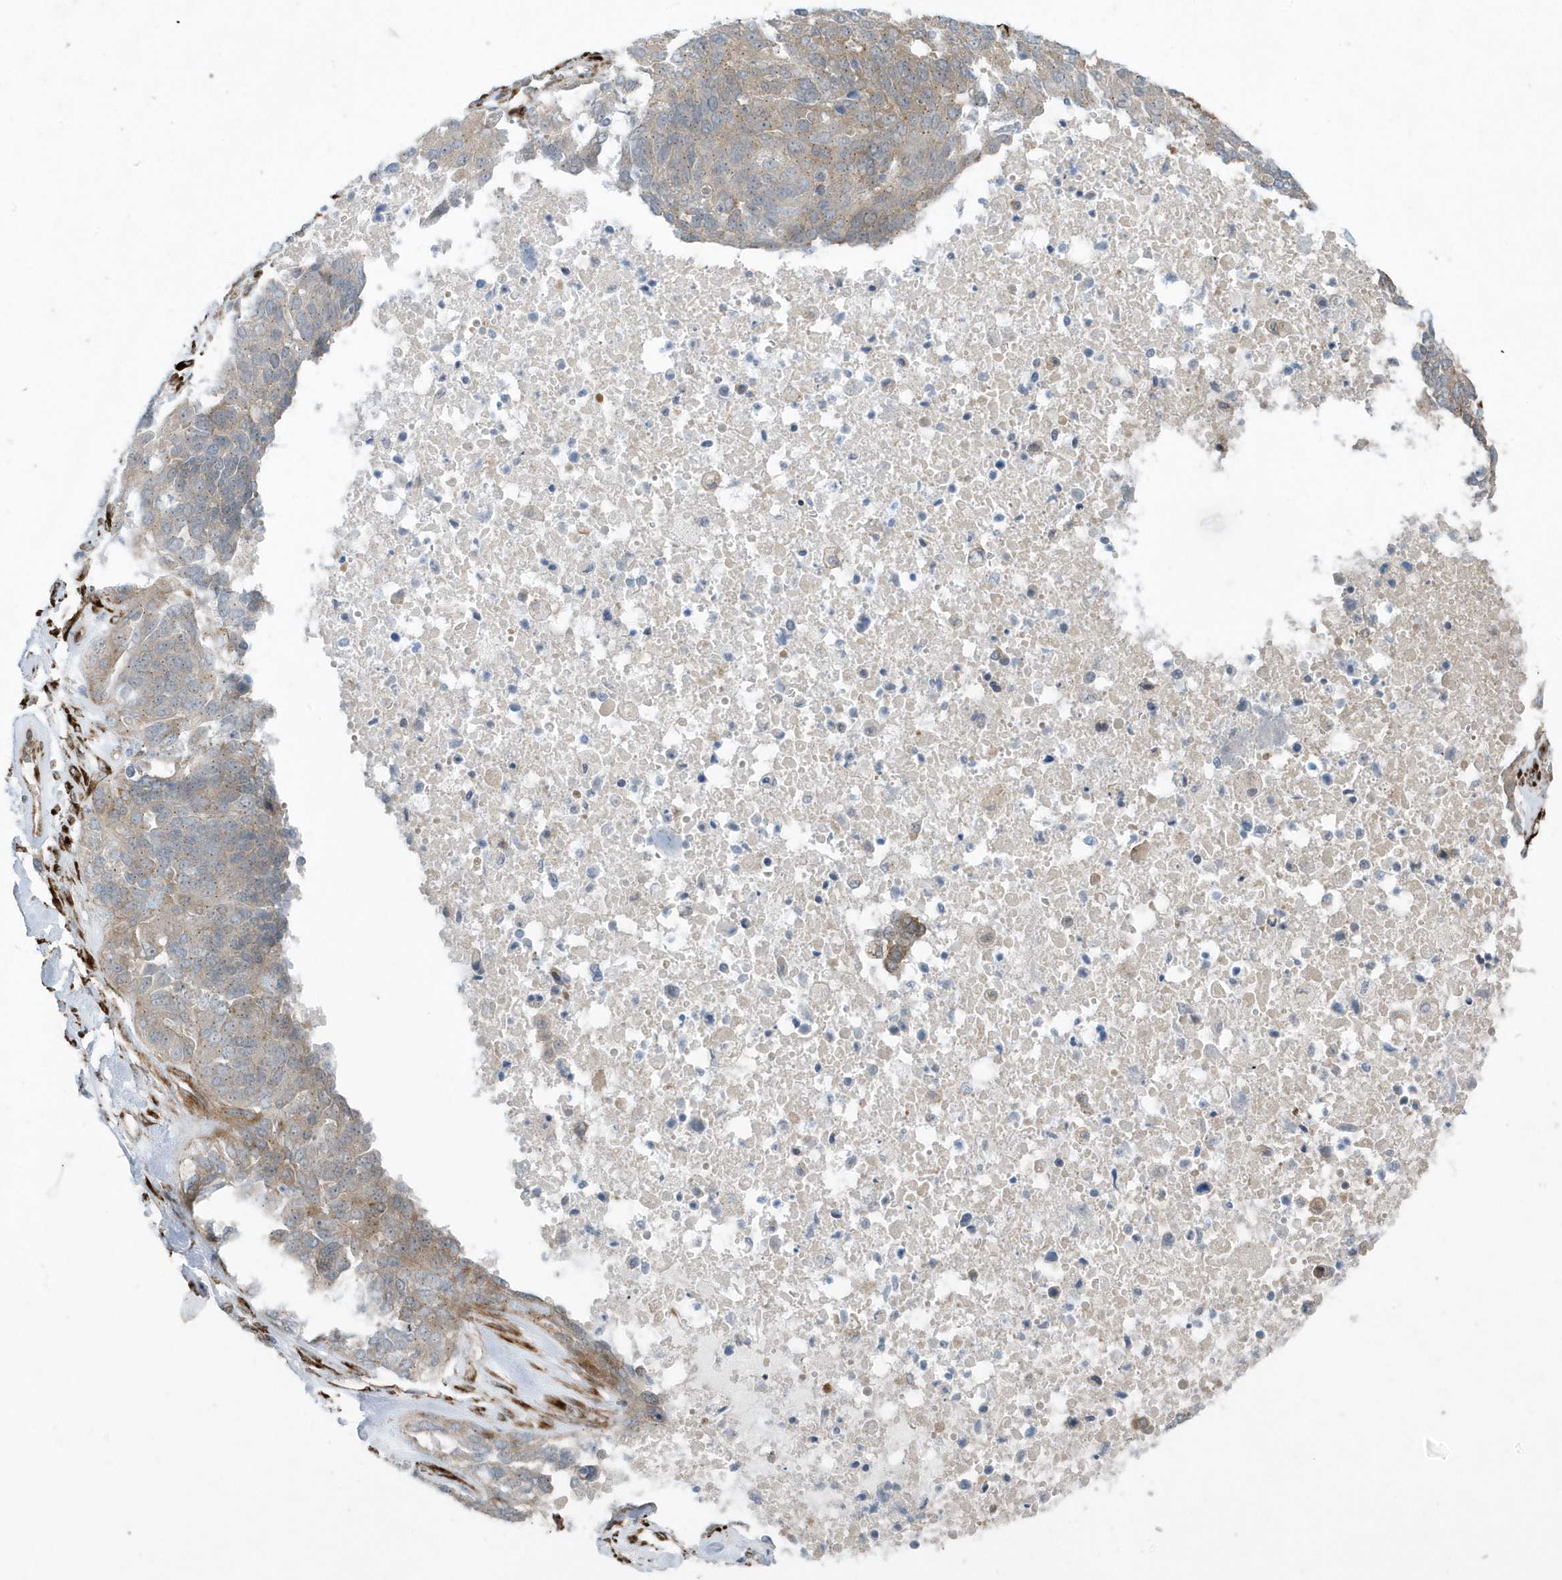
{"staining": {"intensity": "weak", "quantity": ">75%", "location": "cytoplasmic/membranous"}, "tissue": "ovarian cancer", "cell_type": "Tumor cells", "image_type": "cancer", "snomed": [{"axis": "morphology", "description": "Cystadenocarcinoma, serous, NOS"}, {"axis": "topography", "description": "Ovary"}], "caption": "Immunohistochemistry (IHC) staining of serous cystadenocarcinoma (ovarian), which exhibits low levels of weak cytoplasmic/membranous expression in about >75% of tumor cells indicating weak cytoplasmic/membranous protein positivity. The staining was performed using DAB (brown) for protein detection and nuclei were counterstained in hematoxylin (blue).", "gene": "FAM98A", "patient": {"sex": "female", "age": 44}}